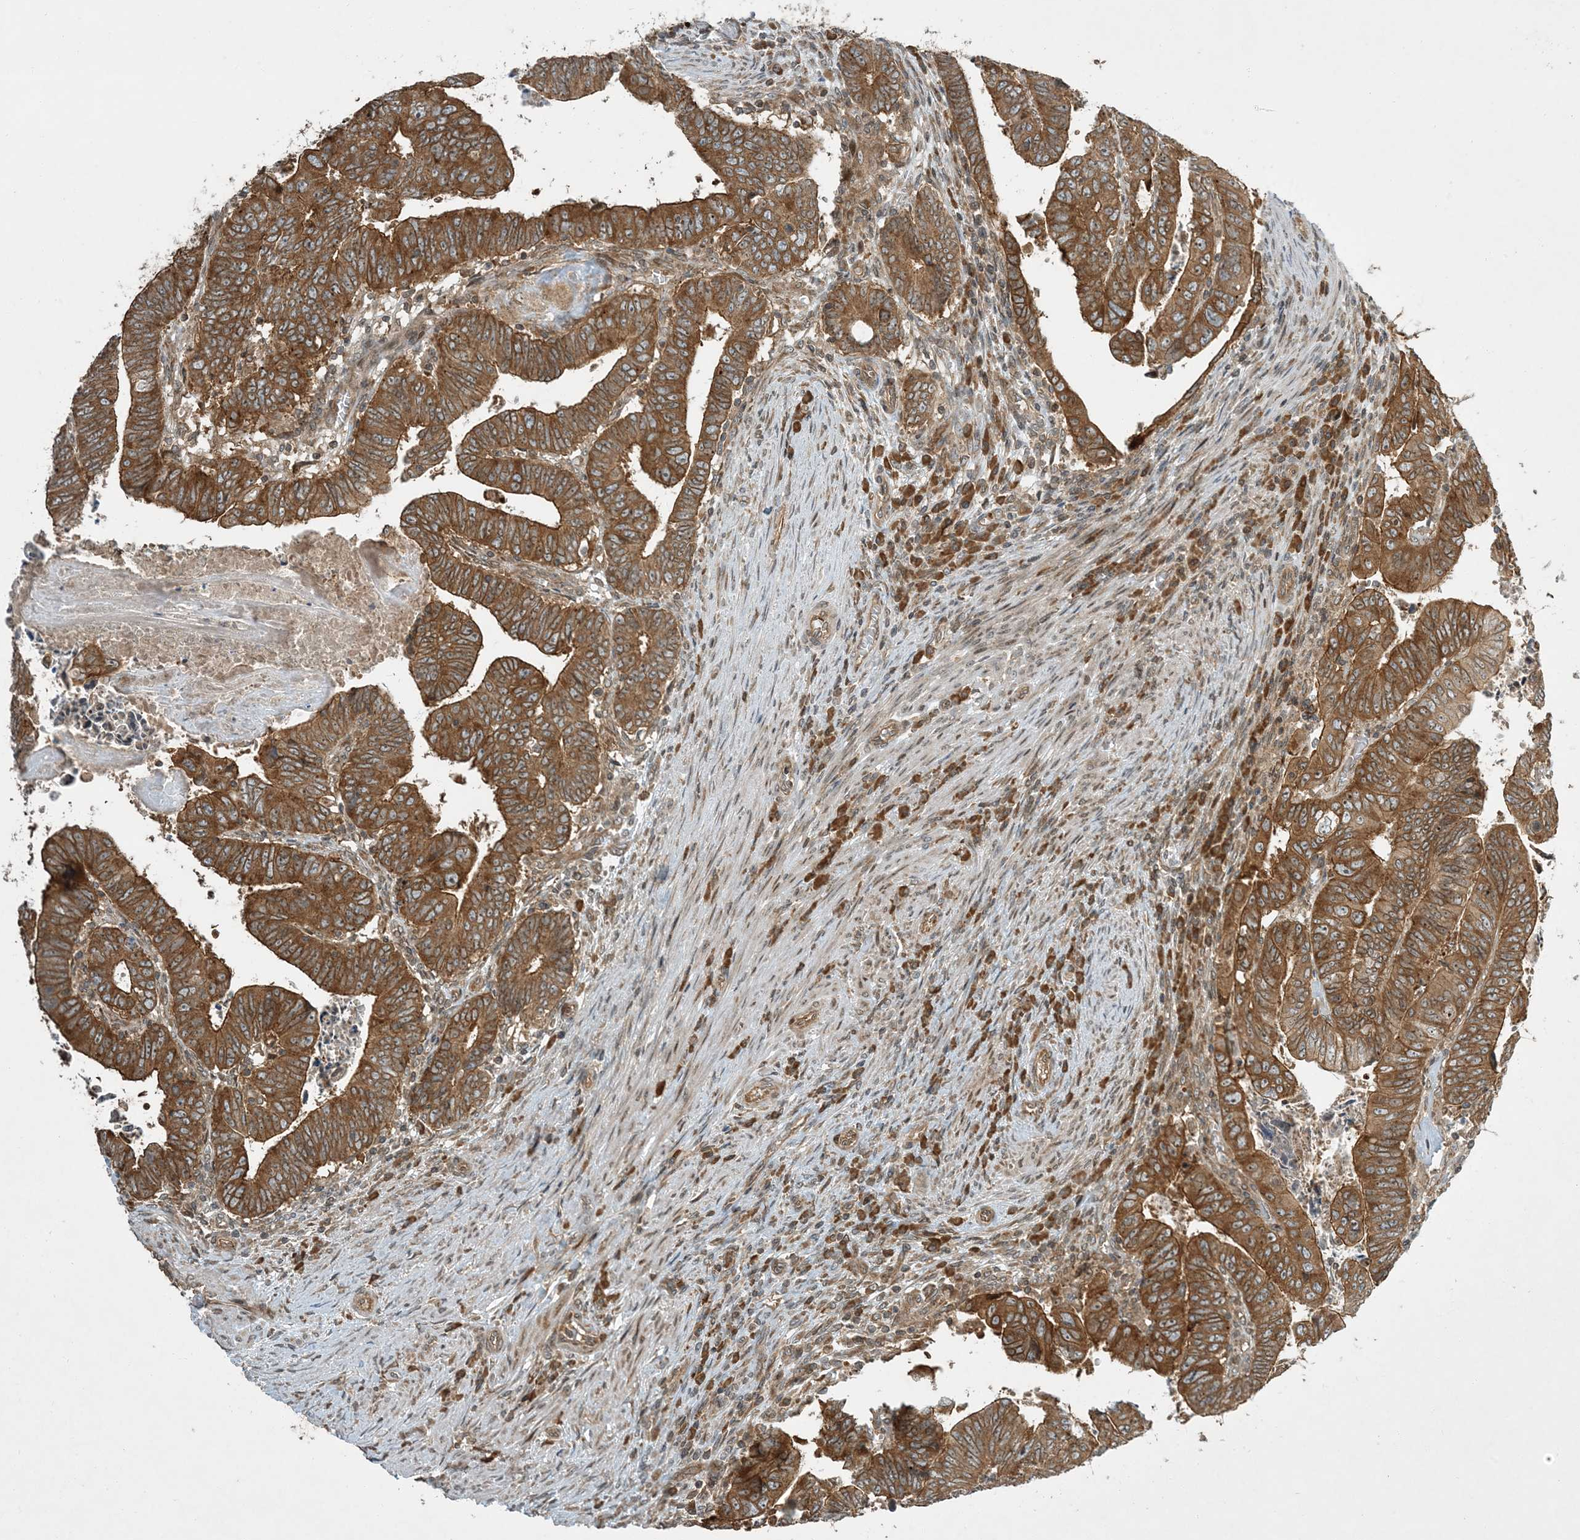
{"staining": {"intensity": "moderate", "quantity": ">75%", "location": "cytoplasmic/membranous"}, "tissue": "colorectal cancer", "cell_type": "Tumor cells", "image_type": "cancer", "snomed": [{"axis": "morphology", "description": "Normal tissue, NOS"}, {"axis": "morphology", "description": "Adenocarcinoma, NOS"}, {"axis": "topography", "description": "Rectum"}], "caption": "Colorectal adenocarcinoma tissue displays moderate cytoplasmic/membranous positivity in about >75% of tumor cells, visualized by immunohistochemistry.", "gene": "COMMD8", "patient": {"sex": "female", "age": 65}}